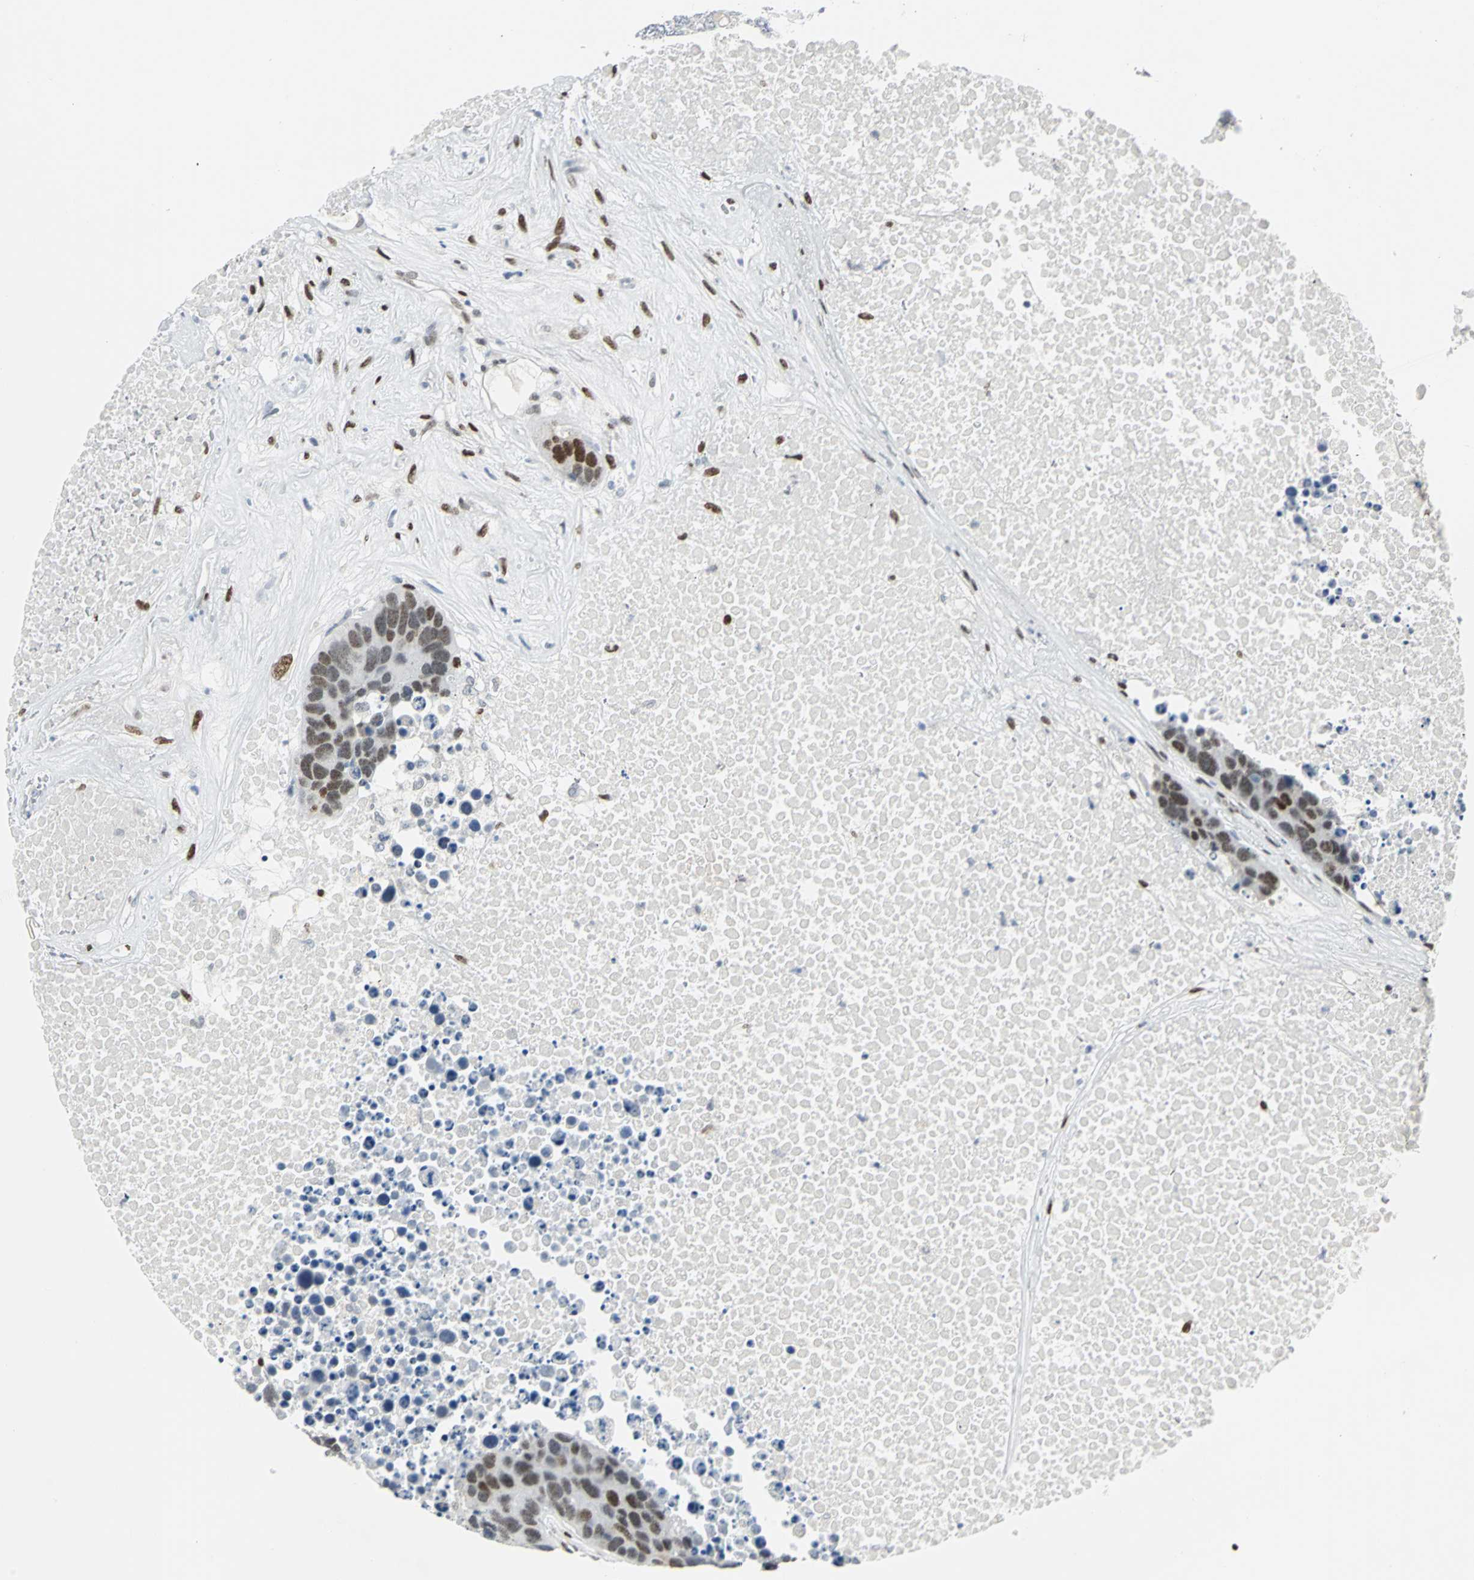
{"staining": {"intensity": "weak", "quantity": ">75%", "location": "nuclear"}, "tissue": "carcinoid", "cell_type": "Tumor cells", "image_type": "cancer", "snomed": [{"axis": "morphology", "description": "Carcinoid, malignant, NOS"}, {"axis": "topography", "description": "Lung"}], "caption": "This photomicrograph demonstrates immunohistochemistry (IHC) staining of human carcinoid (malignant), with low weak nuclear expression in about >75% of tumor cells.", "gene": "MEIS2", "patient": {"sex": "male", "age": 60}}